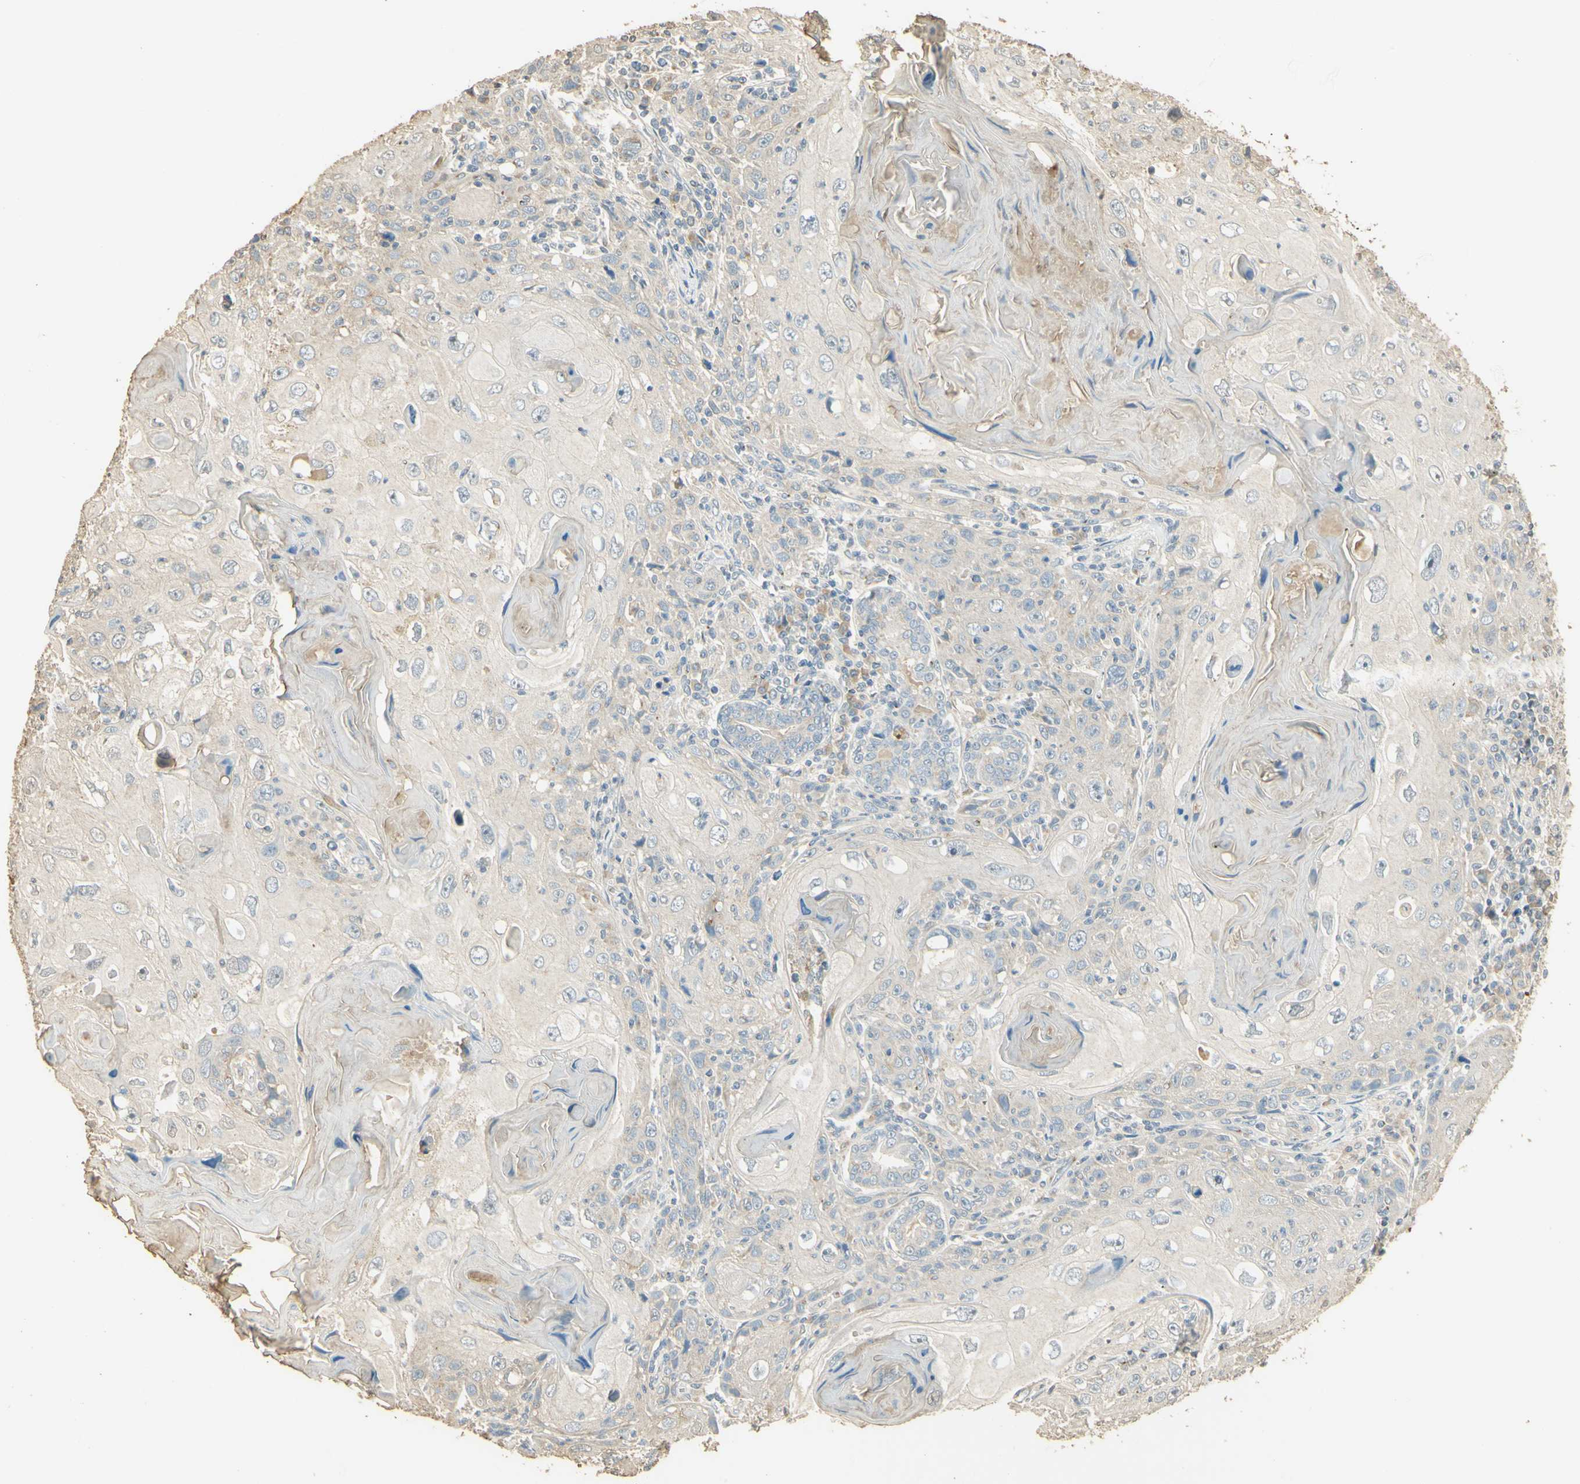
{"staining": {"intensity": "negative", "quantity": "none", "location": "none"}, "tissue": "skin cancer", "cell_type": "Tumor cells", "image_type": "cancer", "snomed": [{"axis": "morphology", "description": "Squamous cell carcinoma, NOS"}, {"axis": "topography", "description": "Skin"}], "caption": "Skin squamous cell carcinoma stained for a protein using immunohistochemistry reveals no expression tumor cells.", "gene": "UXS1", "patient": {"sex": "female", "age": 88}}